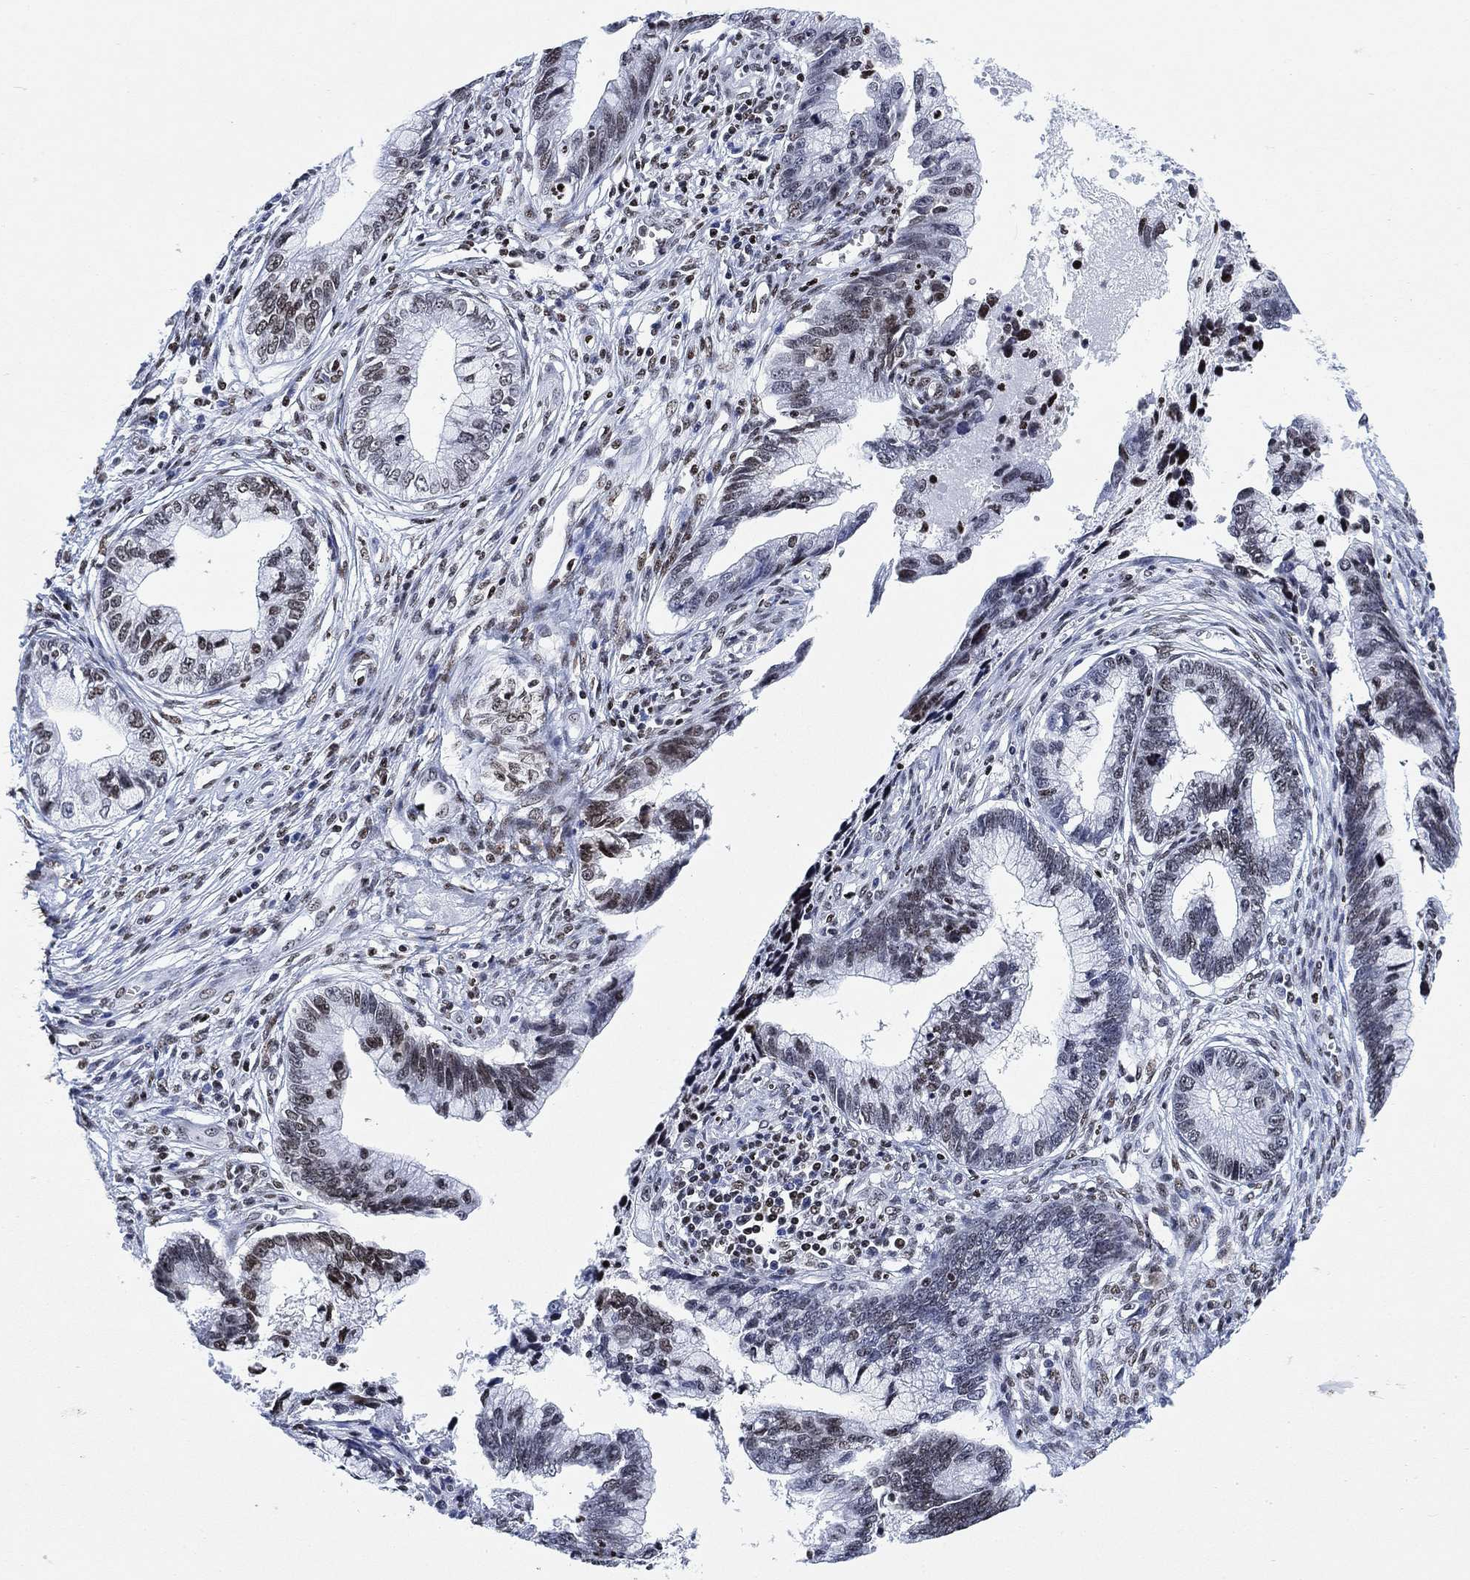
{"staining": {"intensity": "moderate", "quantity": "25%-75%", "location": "nuclear"}, "tissue": "cervical cancer", "cell_type": "Tumor cells", "image_type": "cancer", "snomed": [{"axis": "morphology", "description": "Adenocarcinoma, NOS"}, {"axis": "topography", "description": "Cervix"}], "caption": "Immunohistochemistry (DAB (3,3'-diaminobenzidine)) staining of cervical cancer demonstrates moderate nuclear protein positivity in approximately 25%-75% of tumor cells.", "gene": "H1-10", "patient": {"sex": "female", "age": 44}}